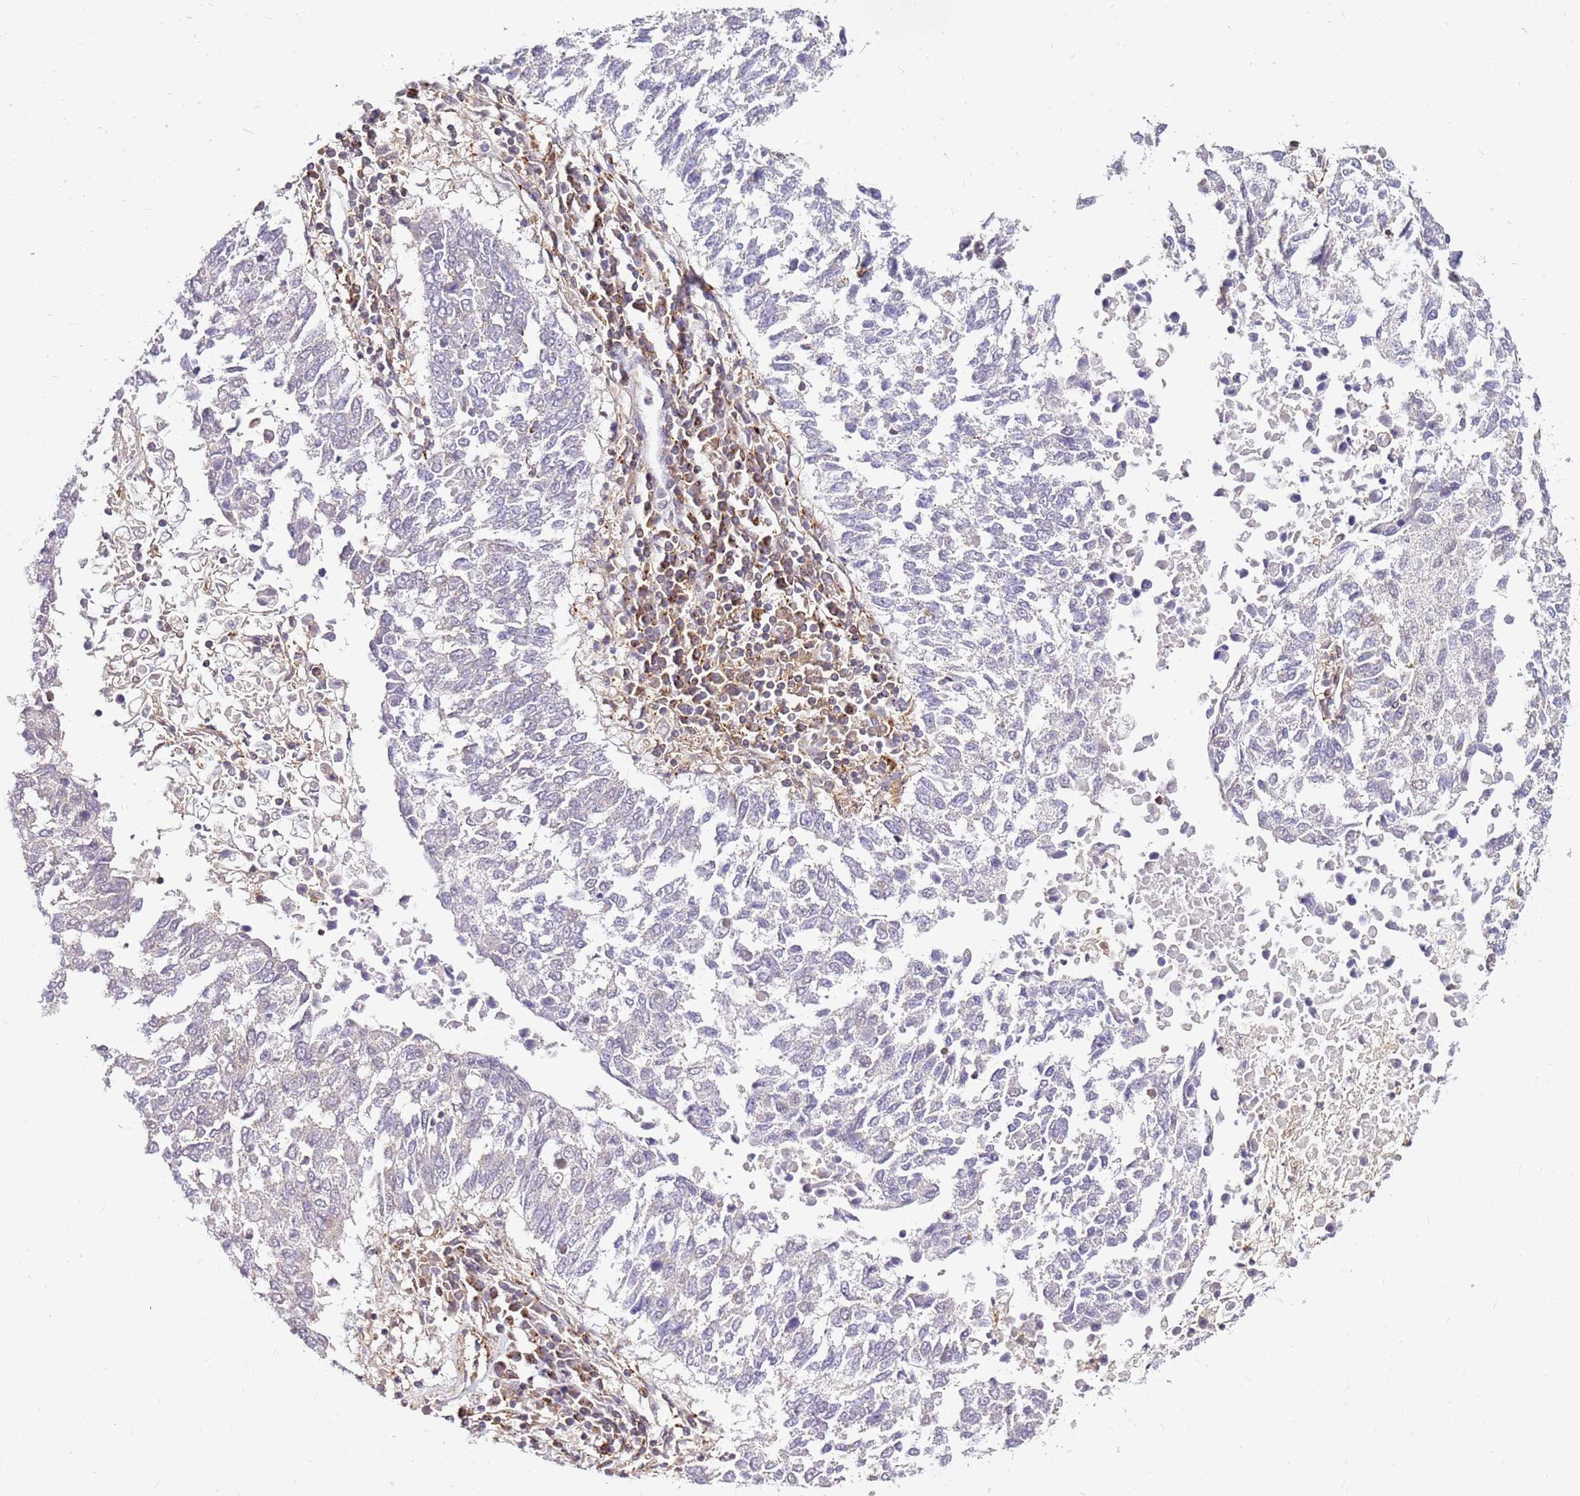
{"staining": {"intensity": "negative", "quantity": "none", "location": "none"}, "tissue": "lung cancer", "cell_type": "Tumor cells", "image_type": "cancer", "snomed": [{"axis": "morphology", "description": "Squamous cell carcinoma, NOS"}, {"axis": "topography", "description": "Lung"}], "caption": "Immunohistochemistry (IHC) of lung cancer demonstrates no staining in tumor cells.", "gene": "PIH1D1", "patient": {"sex": "male", "age": 73}}